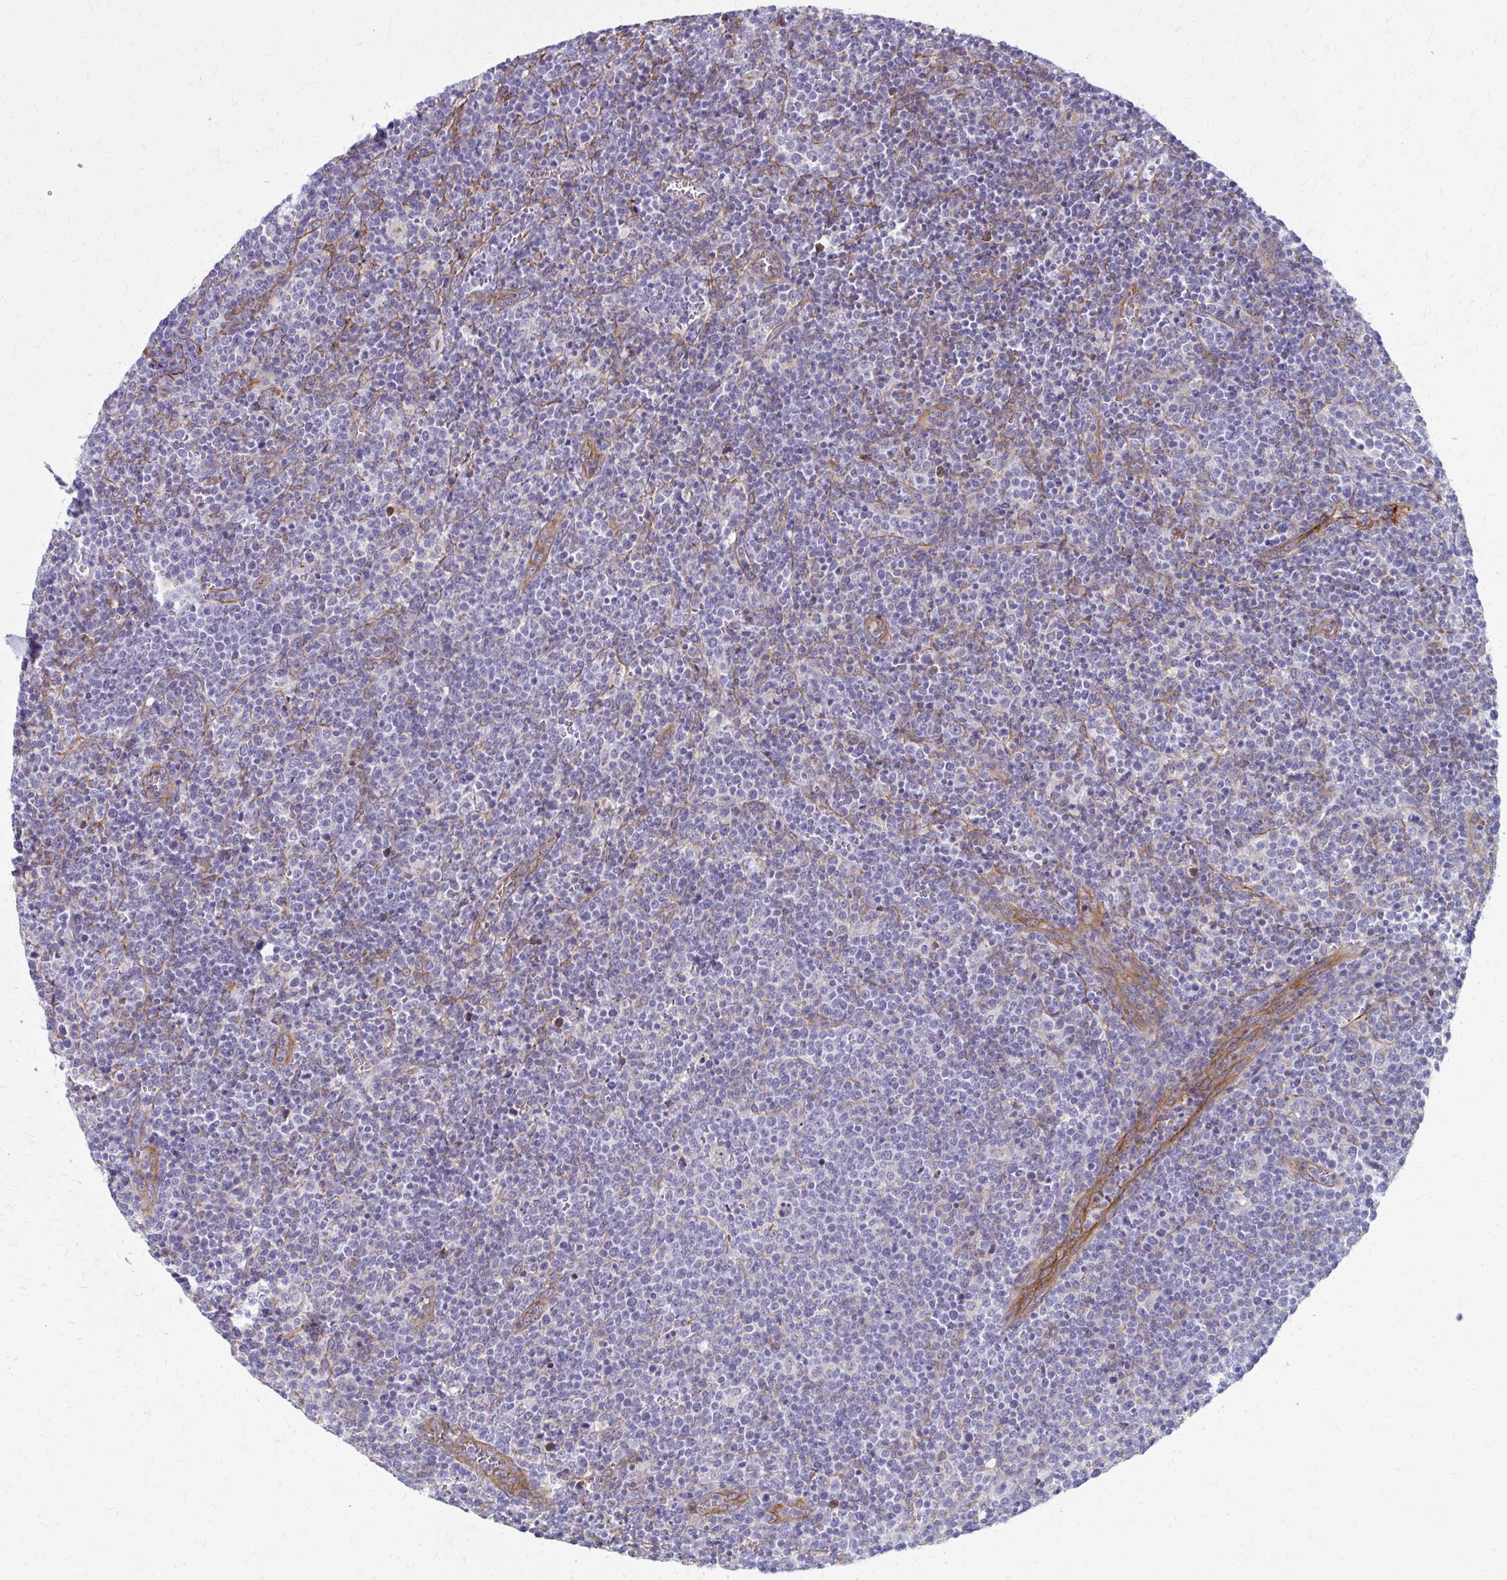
{"staining": {"intensity": "negative", "quantity": "none", "location": "none"}, "tissue": "lymphoma", "cell_type": "Tumor cells", "image_type": "cancer", "snomed": [{"axis": "morphology", "description": "Malignant lymphoma, non-Hodgkin's type, High grade"}, {"axis": "topography", "description": "Lymph node"}], "caption": "A high-resolution histopathology image shows IHC staining of lymphoma, which displays no significant staining in tumor cells.", "gene": "ZDHHC7", "patient": {"sex": "male", "age": 61}}